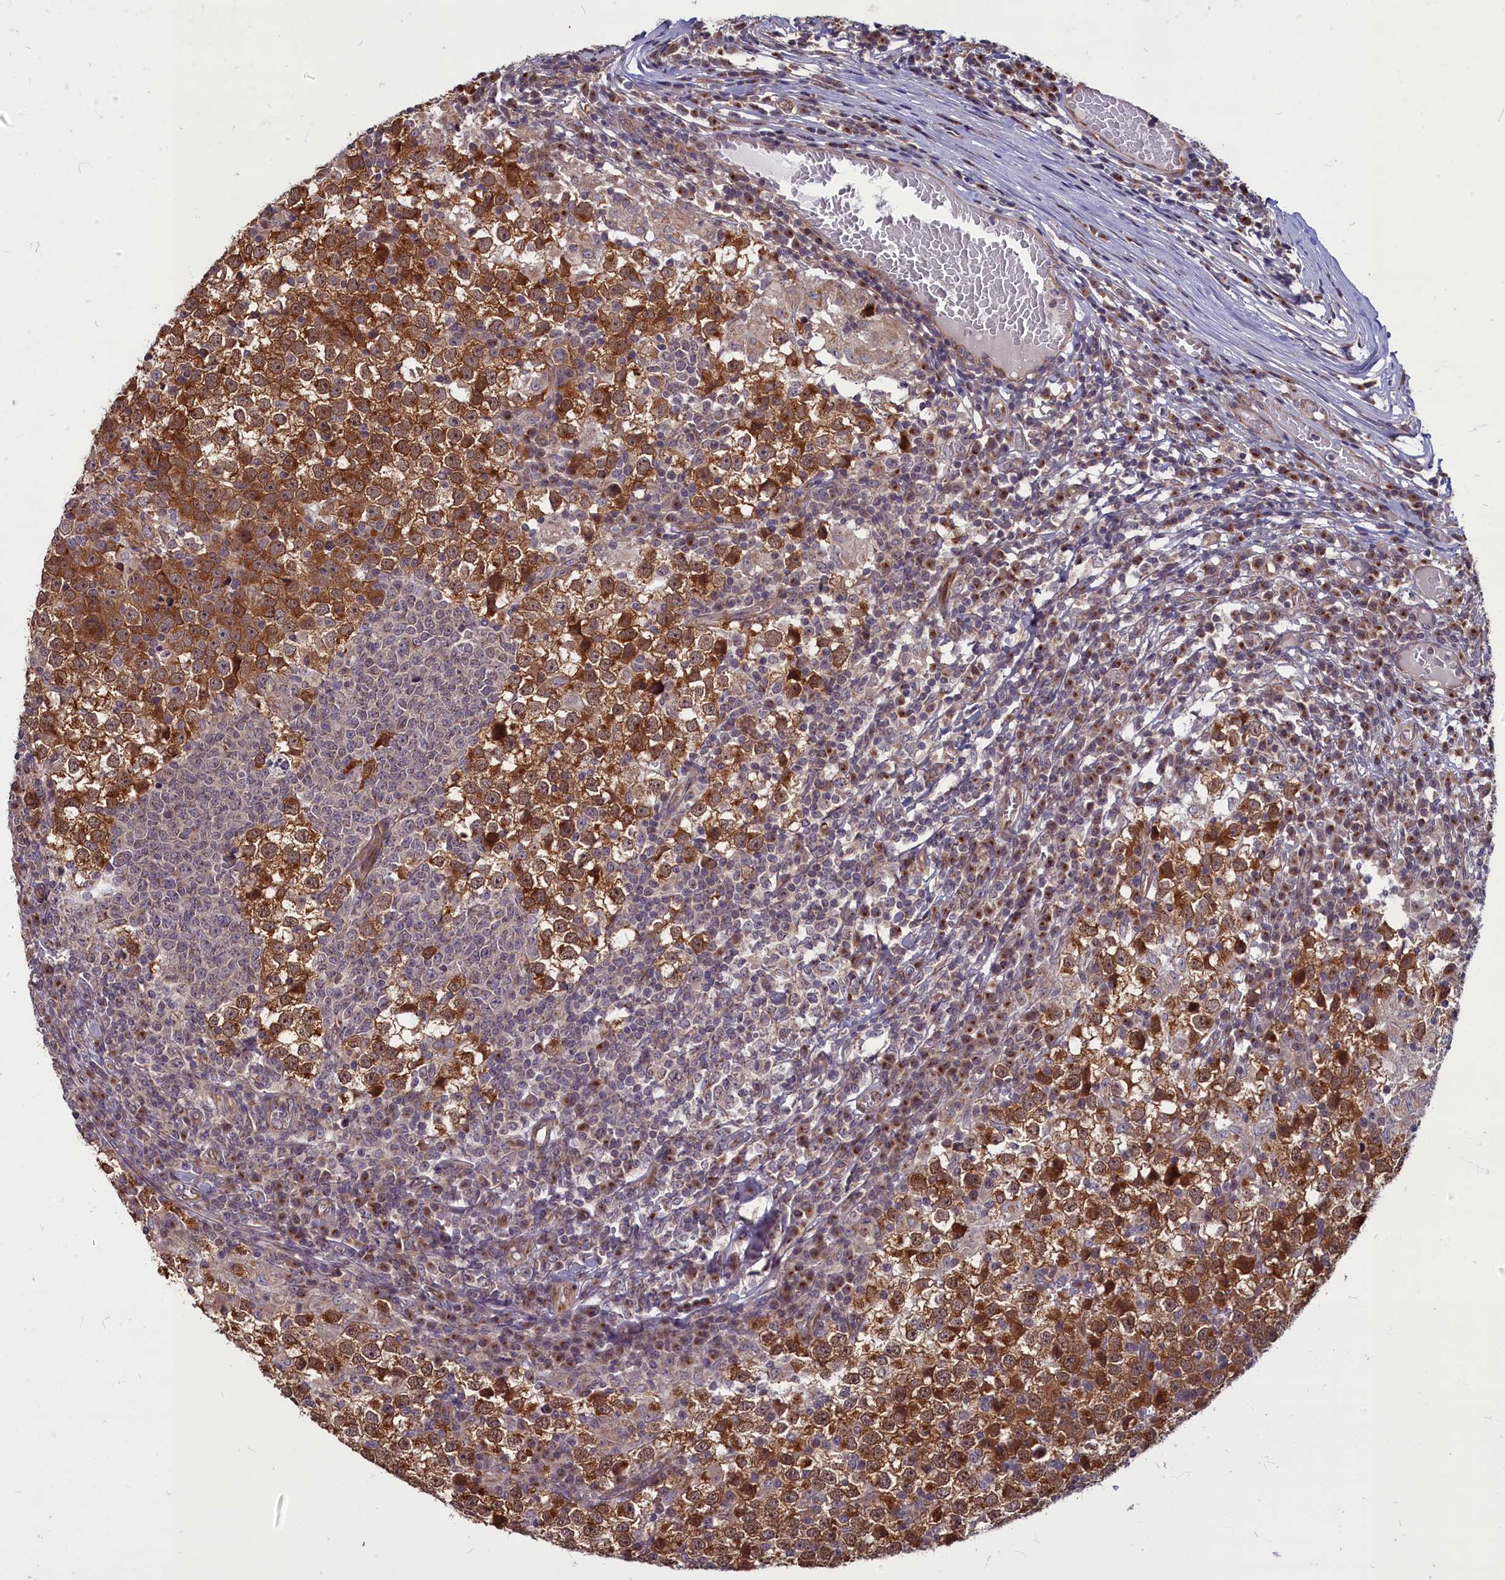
{"staining": {"intensity": "strong", "quantity": ">75%", "location": "cytoplasmic/membranous,nuclear"}, "tissue": "testis cancer", "cell_type": "Tumor cells", "image_type": "cancer", "snomed": [{"axis": "morphology", "description": "Seminoma, NOS"}, {"axis": "topography", "description": "Testis"}], "caption": "Immunohistochemical staining of human seminoma (testis) demonstrates strong cytoplasmic/membranous and nuclear protein positivity in approximately >75% of tumor cells.", "gene": "MYCBP", "patient": {"sex": "male", "age": 65}}